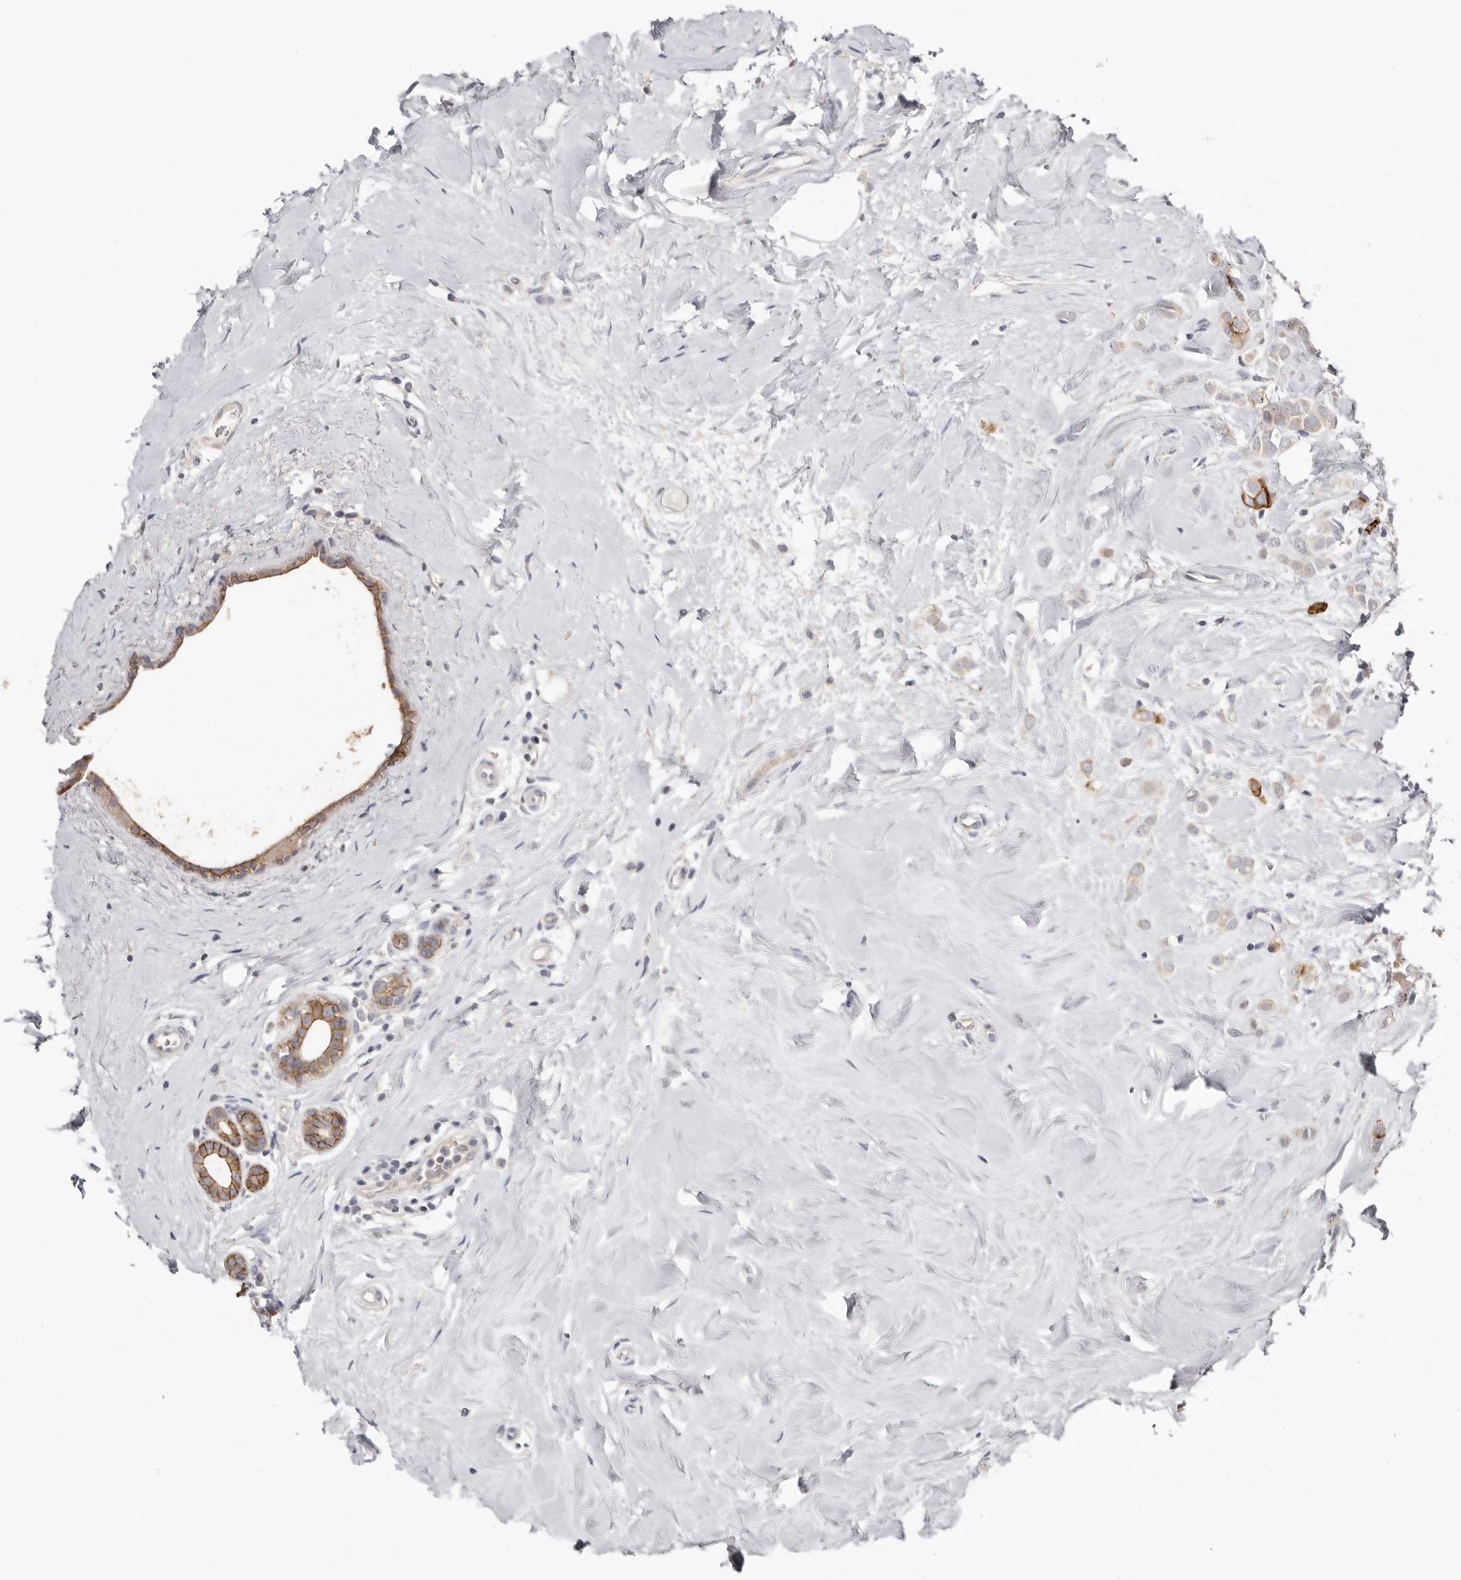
{"staining": {"intensity": "weak", "quantity": "25%-75%", "location": "cytoplasmic/membranous"}, "tissue": "breast cancer", "cell_type": "Tumor cells", "image_type": "cancer", "snomed": [{"axis": "morphology", "description": "Lobular carcinoma"}, {"axis": "topography", "description": "Breast"}], "caption": "Breast lobular carcinoma stained with IHC reveals weak cytoplasmic/membranous expression in approximately 25%-75% of tumor cells.", "gene": "S100A14", "patient": {"sex": "female", "age": 47}}